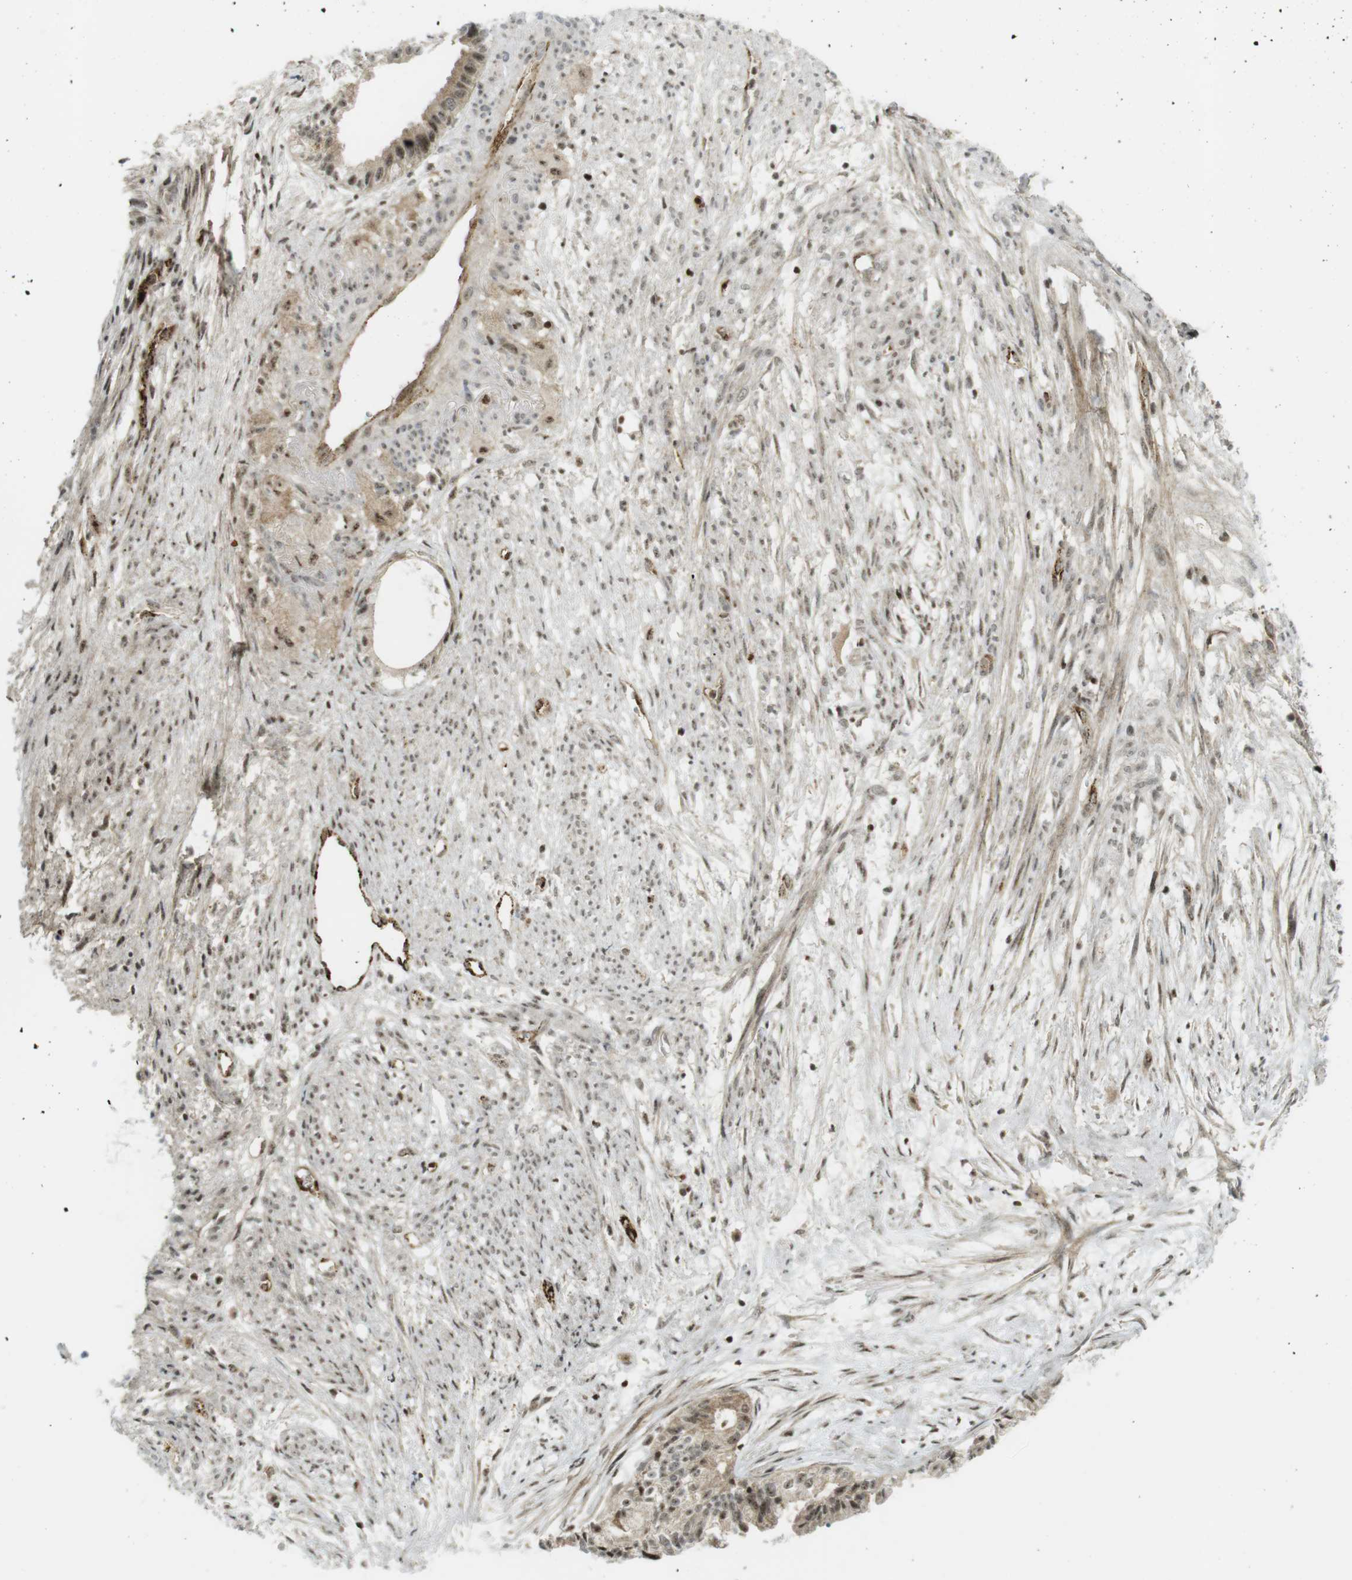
{"staining": {"intensity": "weak", "quantity": ">75%", "location": "cytoplasmic/membranous,nuclear"}, "tissue": "cervical cancer", "cell_type": "Tumor cells", "image_type": "cancer", "snomed": [{"axis": "morphology", "description": "Normal tissue, NOS"}, {"axis": "morphology", "description": "Adenocarcinoma, NOS"}, {"axis": "topography", "description": "Cervix"}, {"axis": "topography", "description": "Endometrium"}], "caption": "An image showing weak cytoplasmic/membranous and nuclear staining in about >75% of tumor cells in adenocarcinoma (cervical), as visualized by brown immunohistochemical staining.", "gene": "PPP1R13B", "patient": {"sex": "female", "age": 86}}